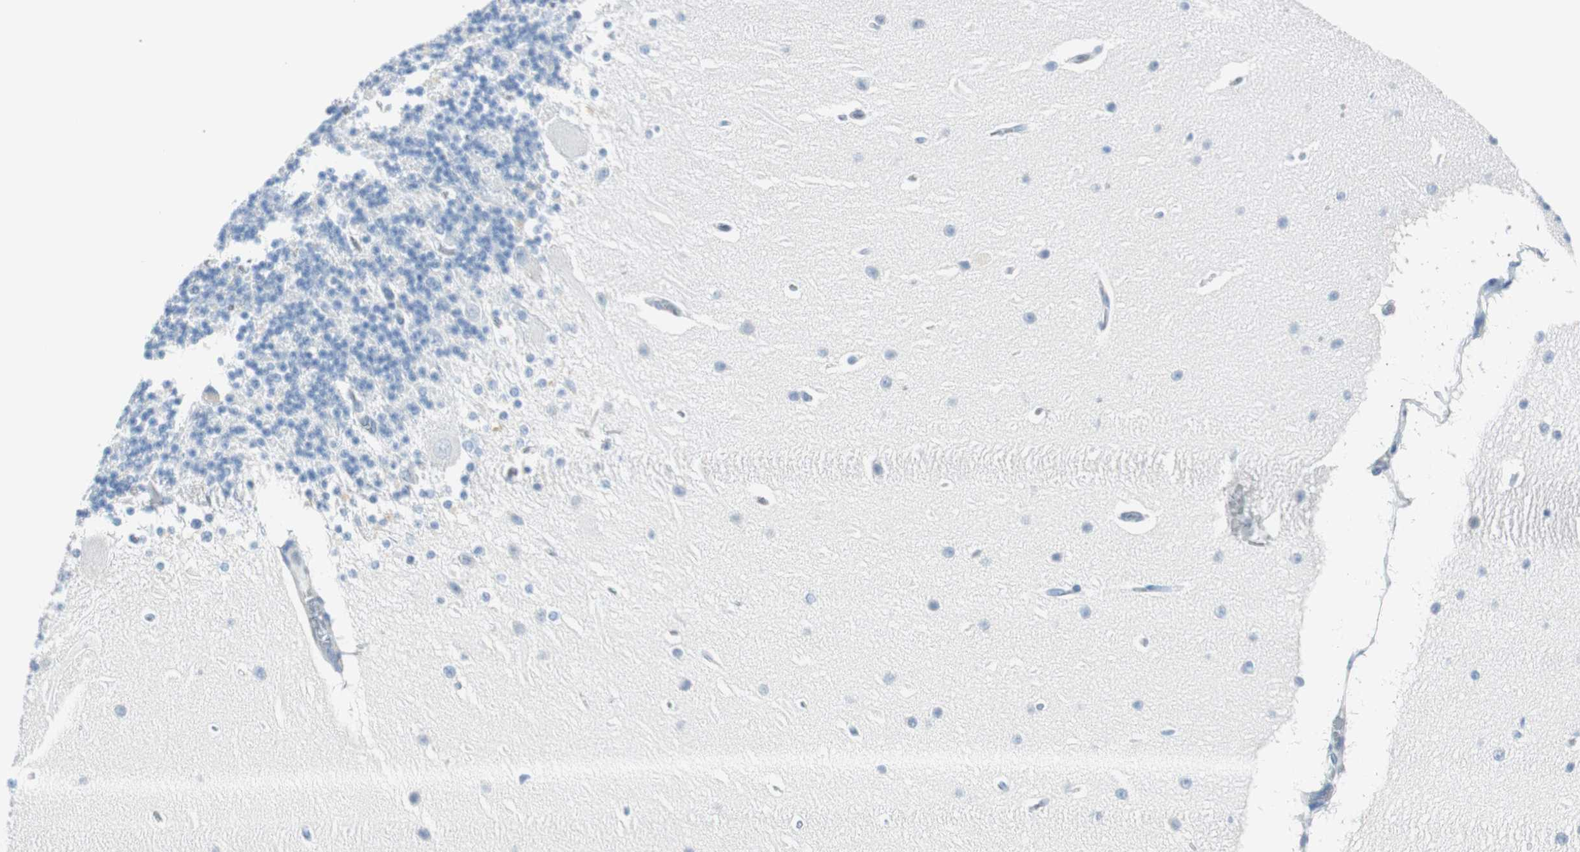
{"staining": {"intensity": "negative", "quantity": "none", "location": "none"}, "tissue": "cerebellum", "cell_type": "Cells in granular layer", "image_type": "normal", "snomed": [{"axis": "morphology", "description": "Normal tissue, NOS"}, {"axis": "topography", "description": "Cerebellum"}], "caption": "IHC histopathology image of unremarkable human cerebellum stained for a protein (brown), which displays no expression in cells in granular layer. (DAB IHC with hematoxylin counter stain).", "gene": "MLLT10", "patient": {"sex": "female", "age": 54}}